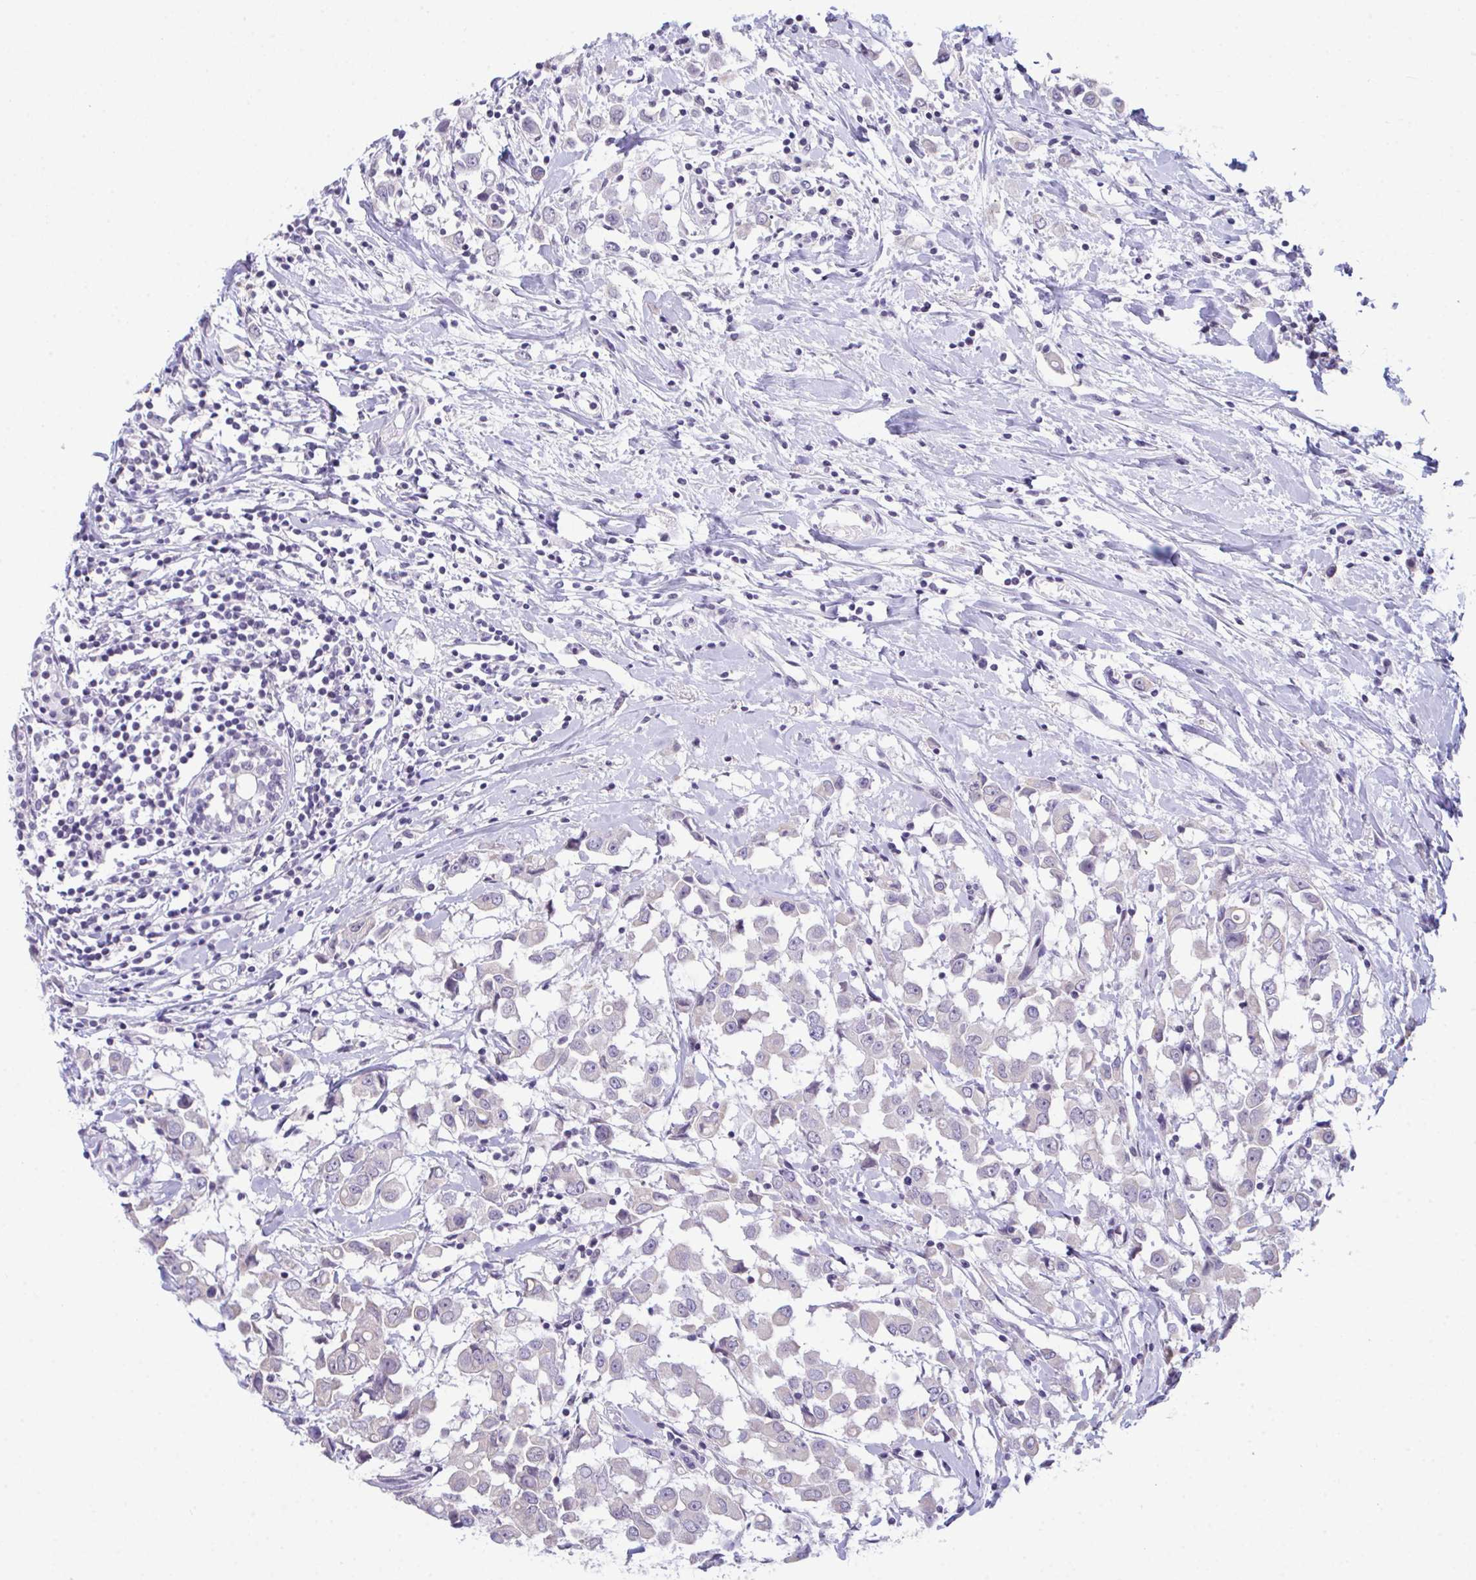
{"staining": {"intensity": "negative", "quantity": "none", "location": "none"}, "tissue": "breast cancer", "cell_type": "Tumor cells", "image_type": "cancer", "snomed": [{"axis": "morphology", "description": "Duct carcinoma"}, {"axis": "topography", "description": "Breast"}], "caption": "This is an IHC image of human infiltrating ductal carcinoma (breast). There is no expression in tumor cells.", "gene": "ATP6V0D2", "patient": {"sex": "female", "age": 61}}